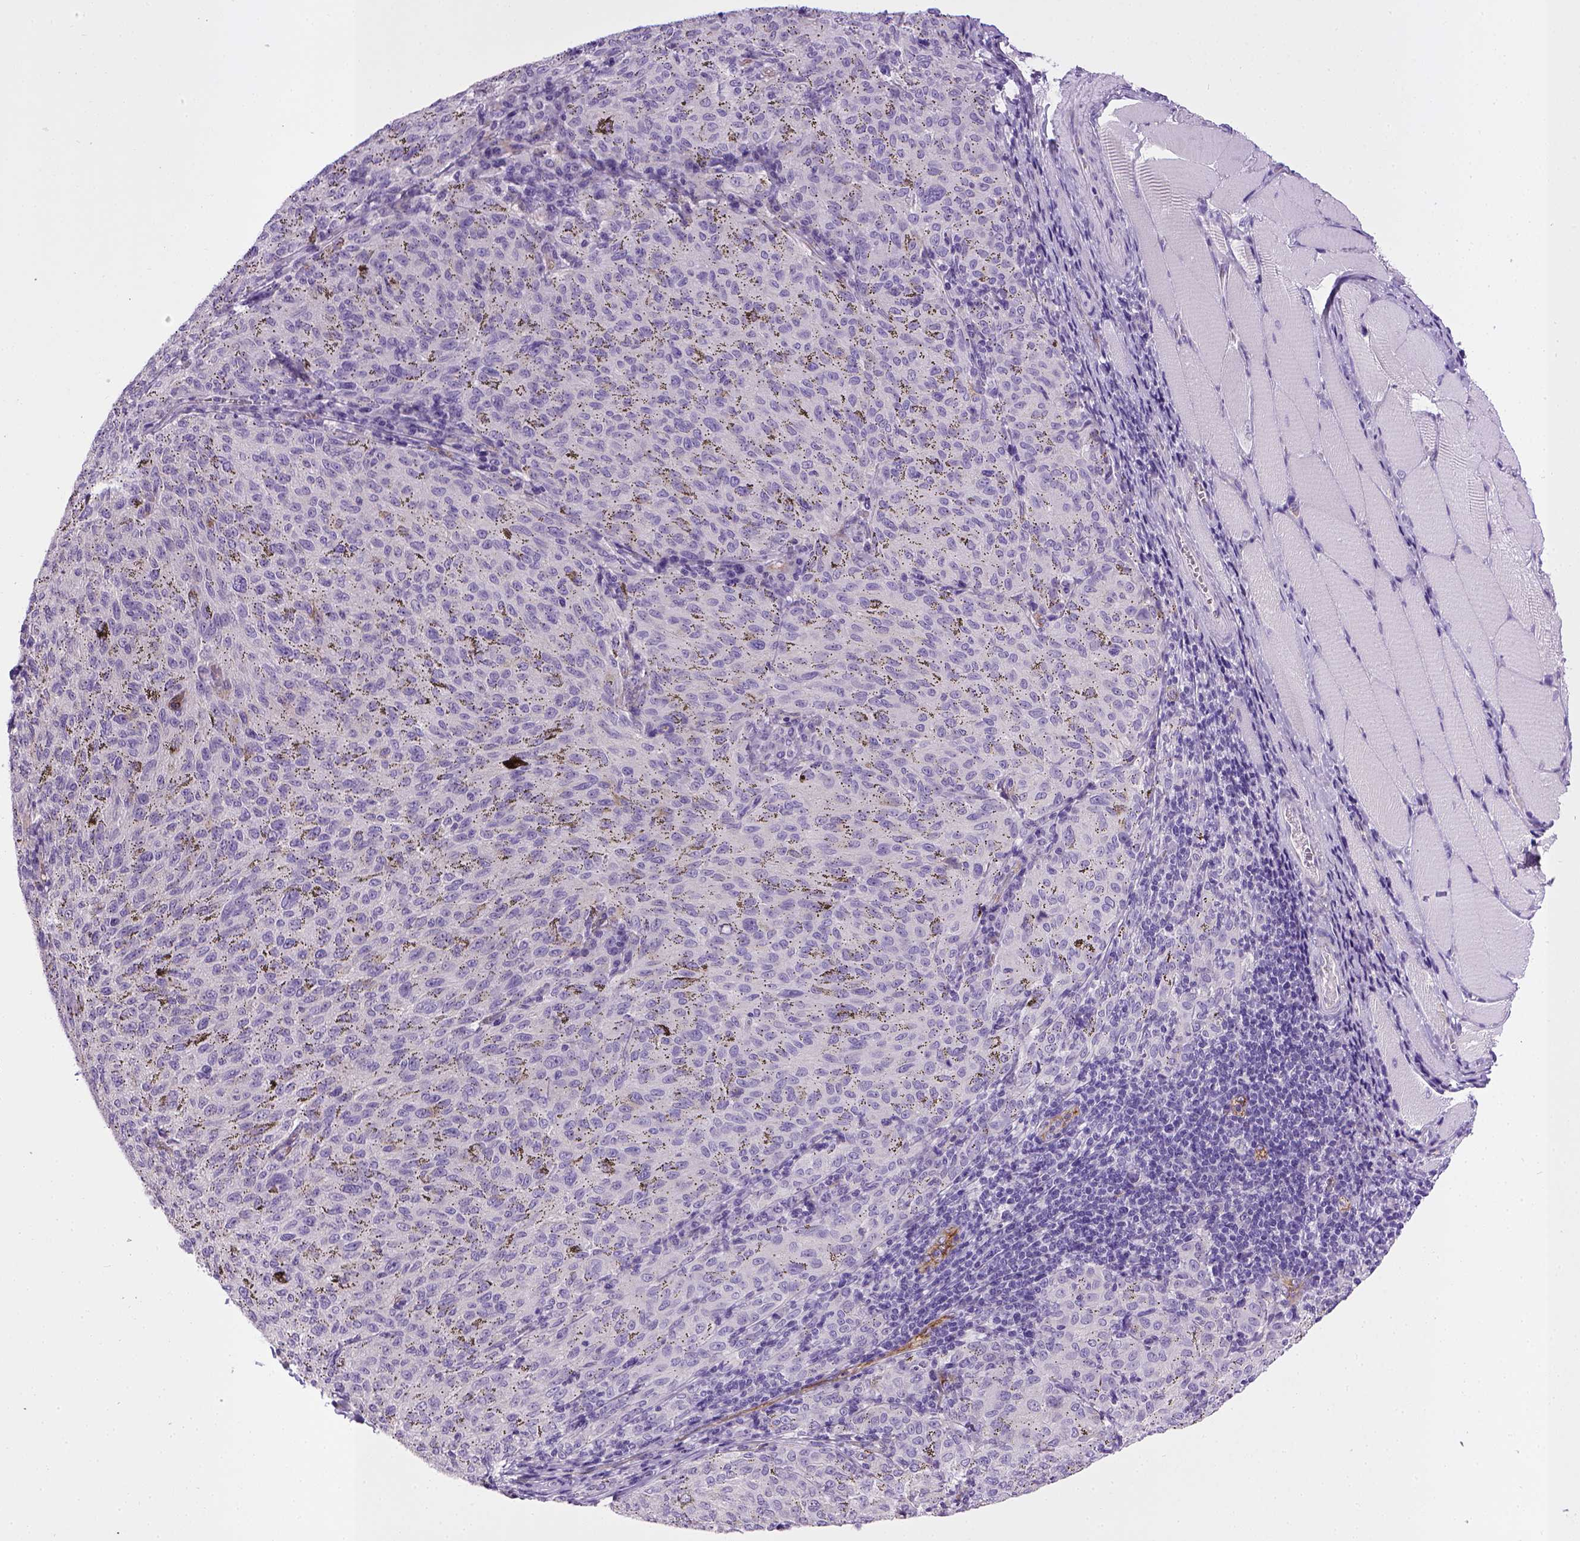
{"staining": {"intensity": "negative", "quantity": "none", "location": "none"}, "tissue": "melanoma", "cell_type": "Tumor cells", "image_type": "cancer", "snomed": [{"axis": "morphology", "description": "Malignant melanoma, NOS"}, {"axis": "topography", "description": "Skin"}], "caption": "IHC micrograph of human malignant melanoma stained for a protein (brown), which shows no positivity in tumor cells.", "gene": "ENG", "patient": {"sex": "female", "age": 72}}